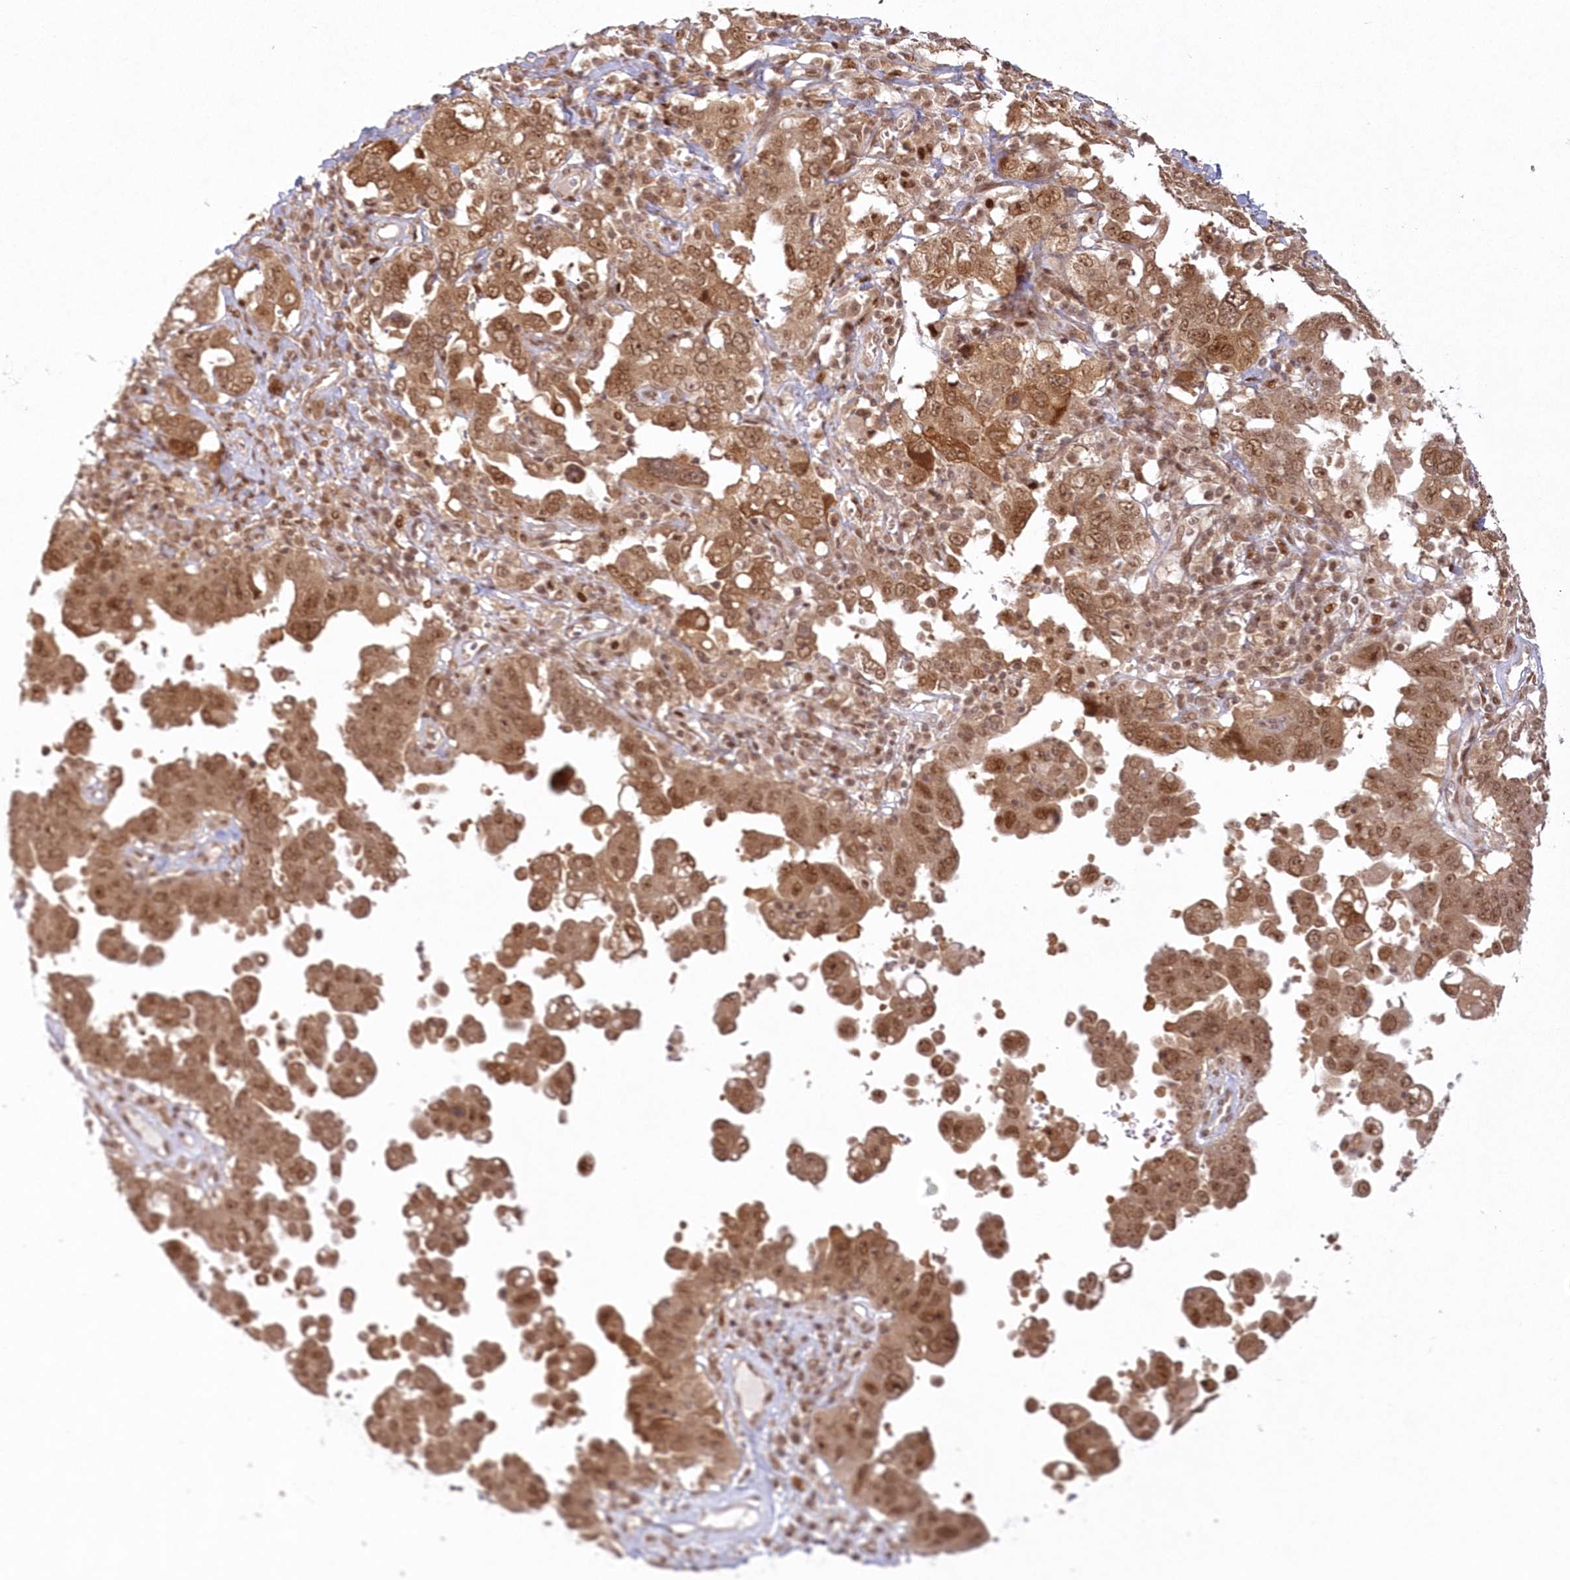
{"staining": {"intensity": "moderate", "quantity": ">75%", "location": "cytoplasmic/membranous,nuclear"}, "tissue": "ovarian cancer", "cell_type": "Tumor cells", "image_type": "cancer", "snomed": [{"axis": "morphology", "description": "Carcinoma, endometroid"}, {"axis": "topography", "description": "Ovary"}], "caption": "Immunohistochemical staining of human ovarian cancer (endometroid carcinoma) reveals medium levels of moderate cytoplasmic/membranous and nuclear staining in about >75% of tumor cells.", "gene": "TOGARAM2", "patient": {"sex": "female", "age": 62}}